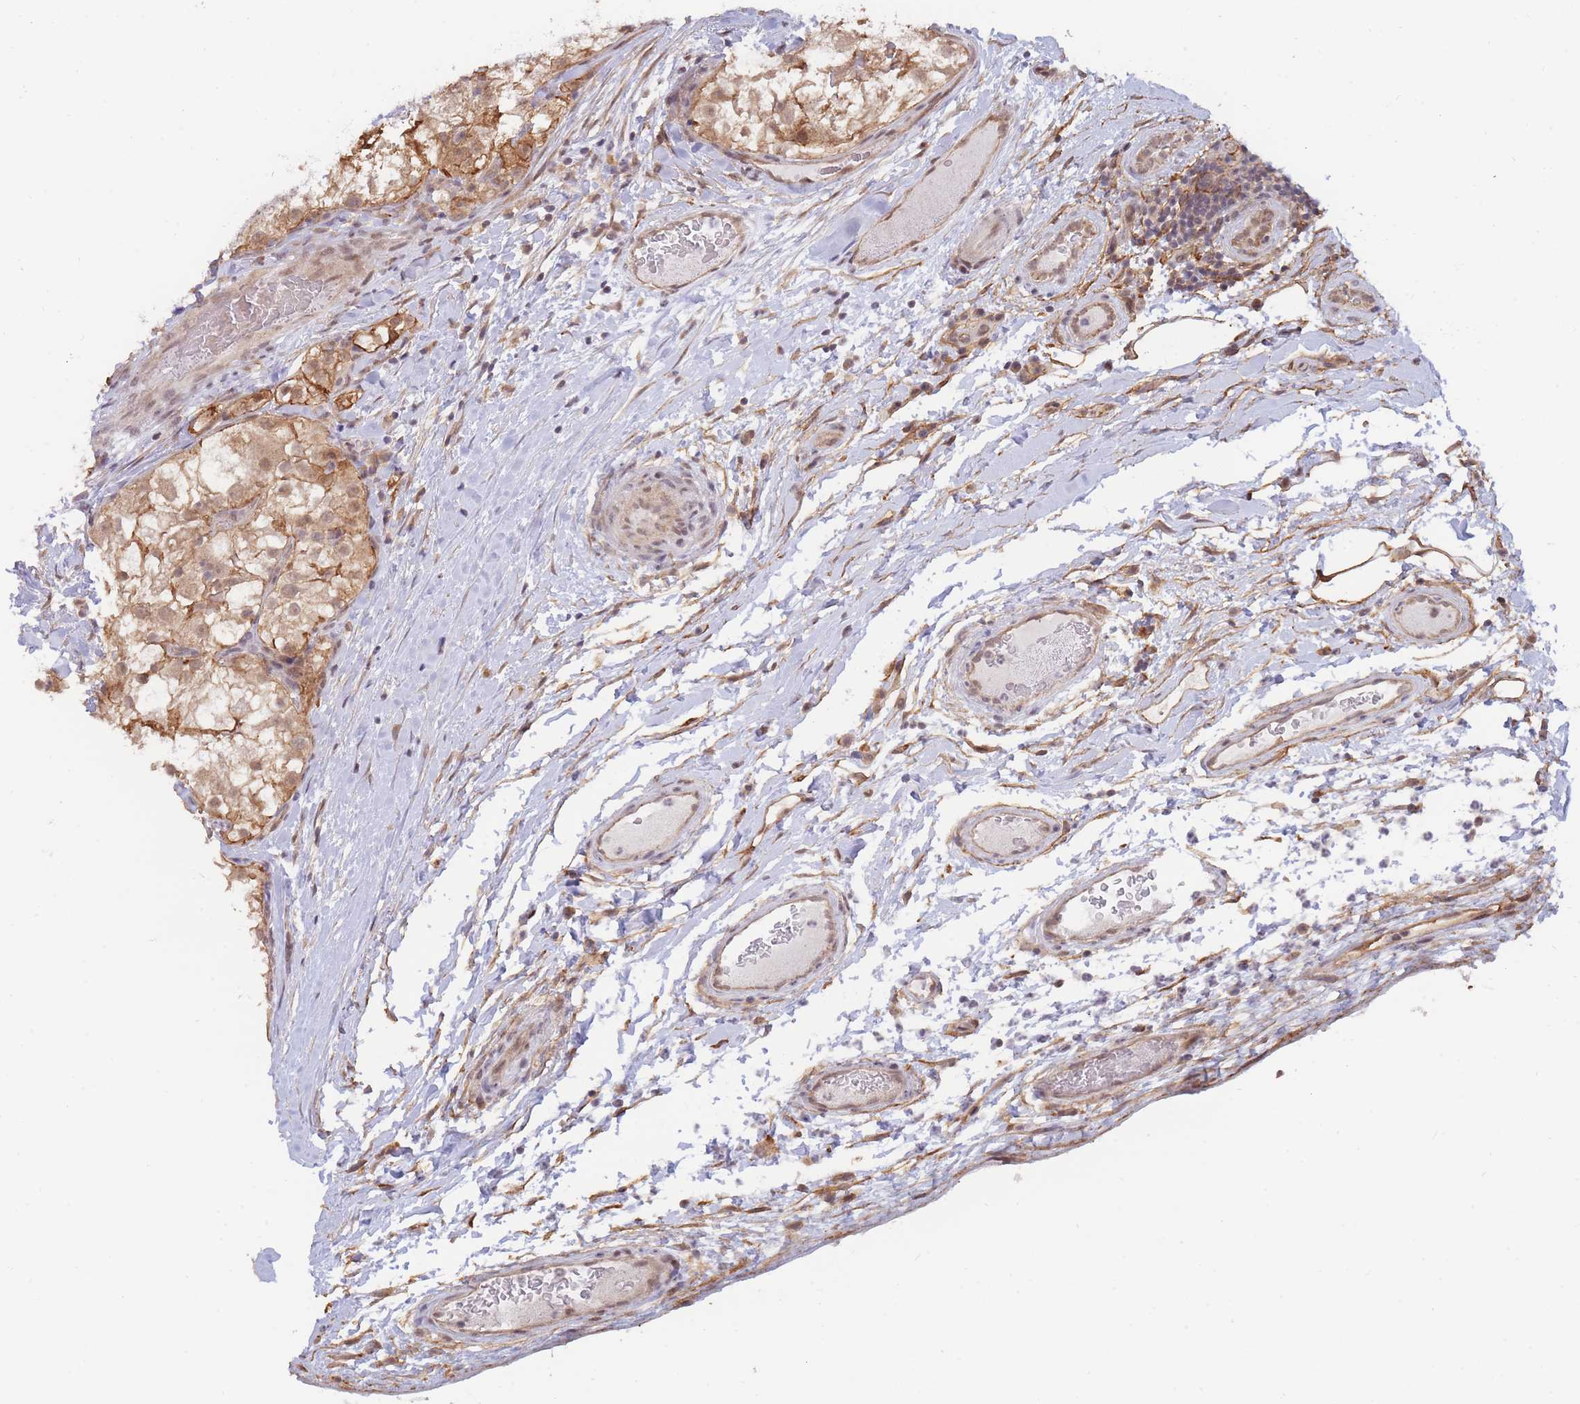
{"staining": {"intensity": "moderate", "quantity": ">75%", "location": "cytoplasmic/membranous,nuclear"}, "tissue": "renal cancer", "cell_type": "Tumor cells", "image_type": "cancer", "snomed": [{"axis": "morphology", "description": "Adenocarcinoma, NOS"}, {"axis": "topography", "description": "Kidney"}], "caption": "Protein staining demonstrates moderate cytoplasmic/membranous and nuclear positivity in about >75% of tumor cells in renal cancer.", "gene": "BOD1L1", "patient": {"sex": "female", "age": 72}}